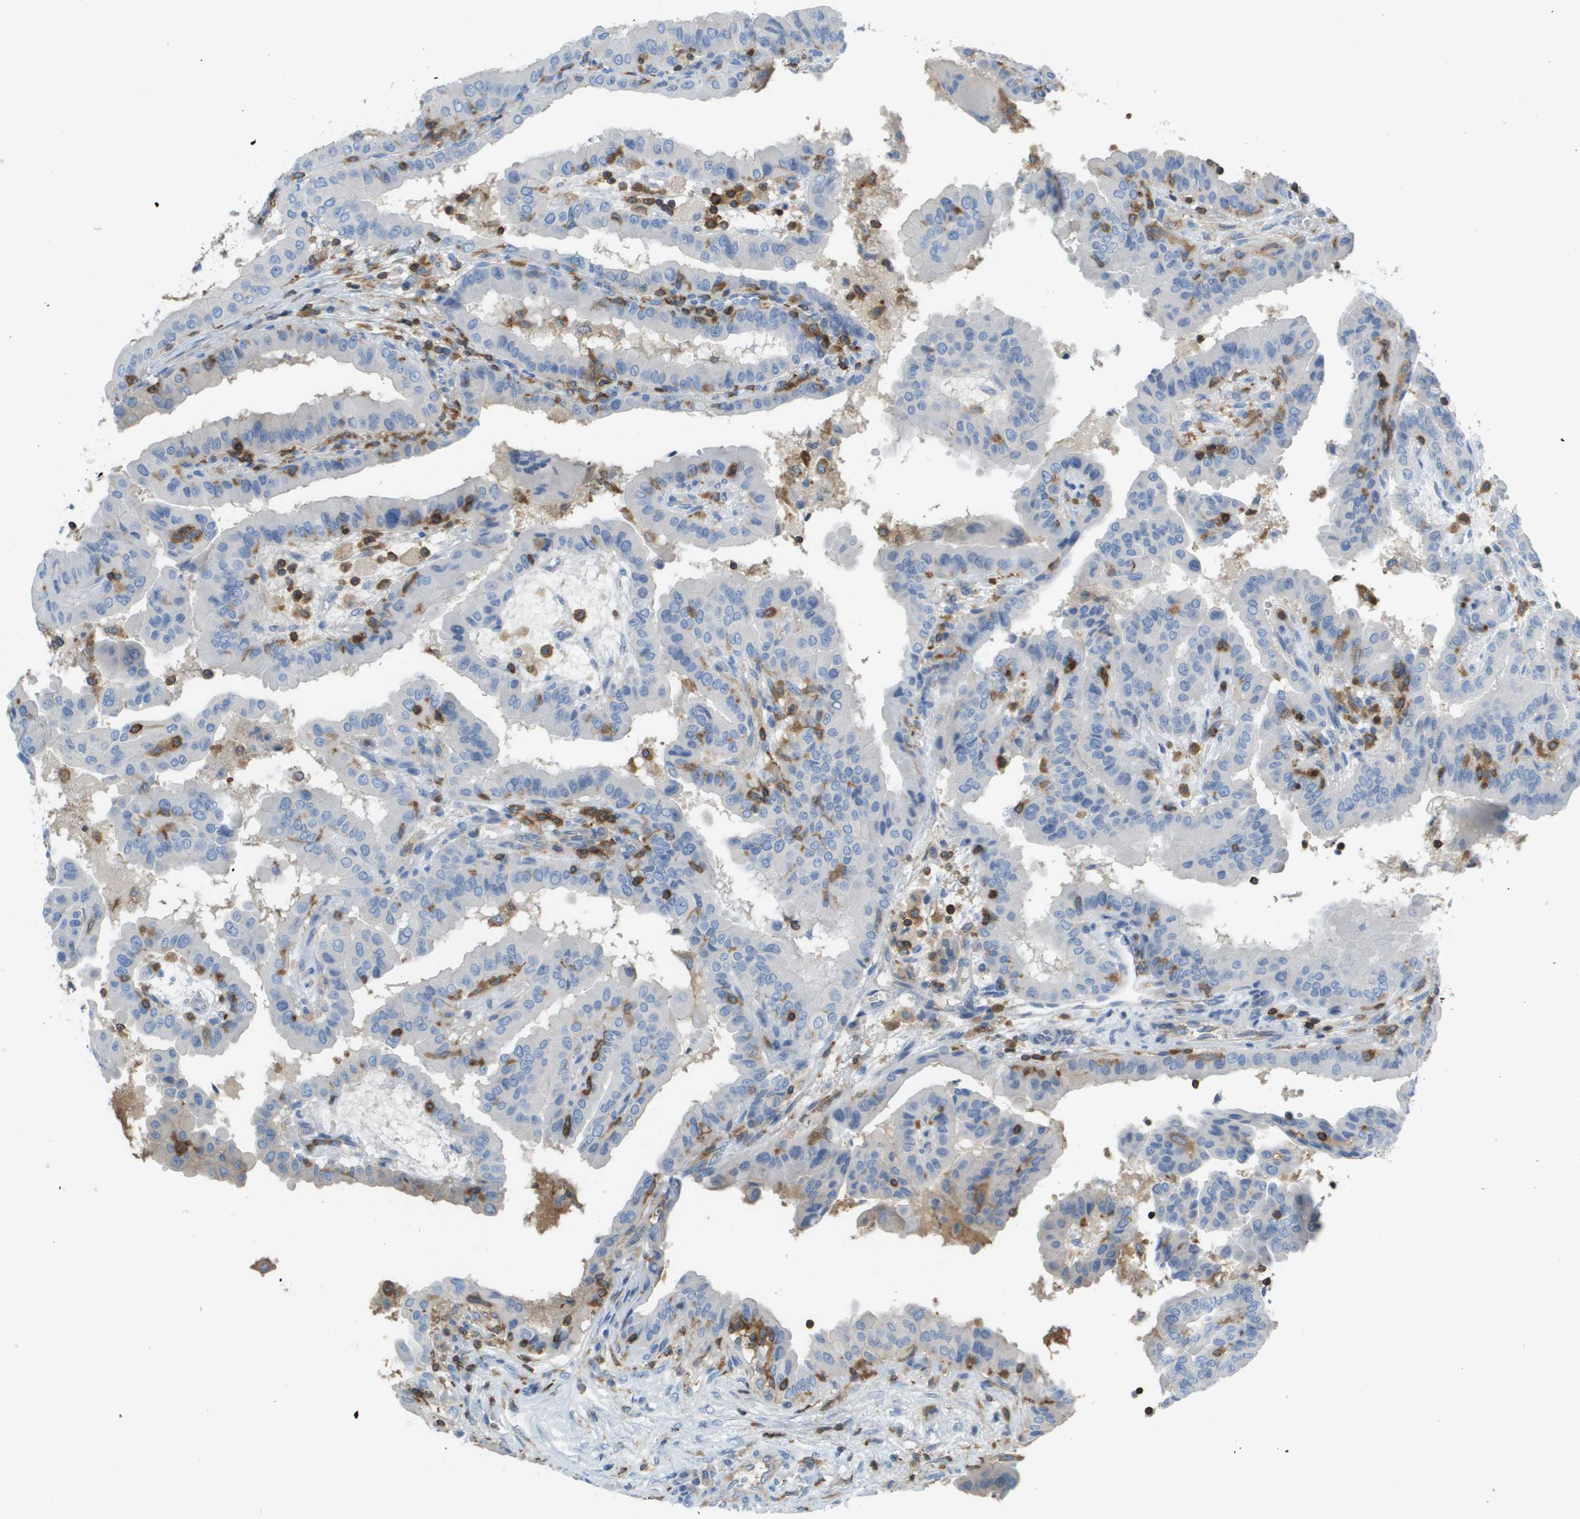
{"staining": {"intensity": "negative", "quantity": "none", "location": "none"}, "tissue": "thyroid cancer", "cell_type": "Tumor cells", "image_type": "cancer", "snomed": [{"axis": "morphology", "description": "Papillary adenocarcinoma, NOS"}, {"axis": "topography", "description": "Thyroid gland"}], "caption": "High power microscopy photomicrograph of an IHC micrograph of thyroid papillary adenocarcinoma, revealing no significant expression in tumor cells.", "gene": "APBB1IP", "patient": {"sex": "male", "age": 33}}